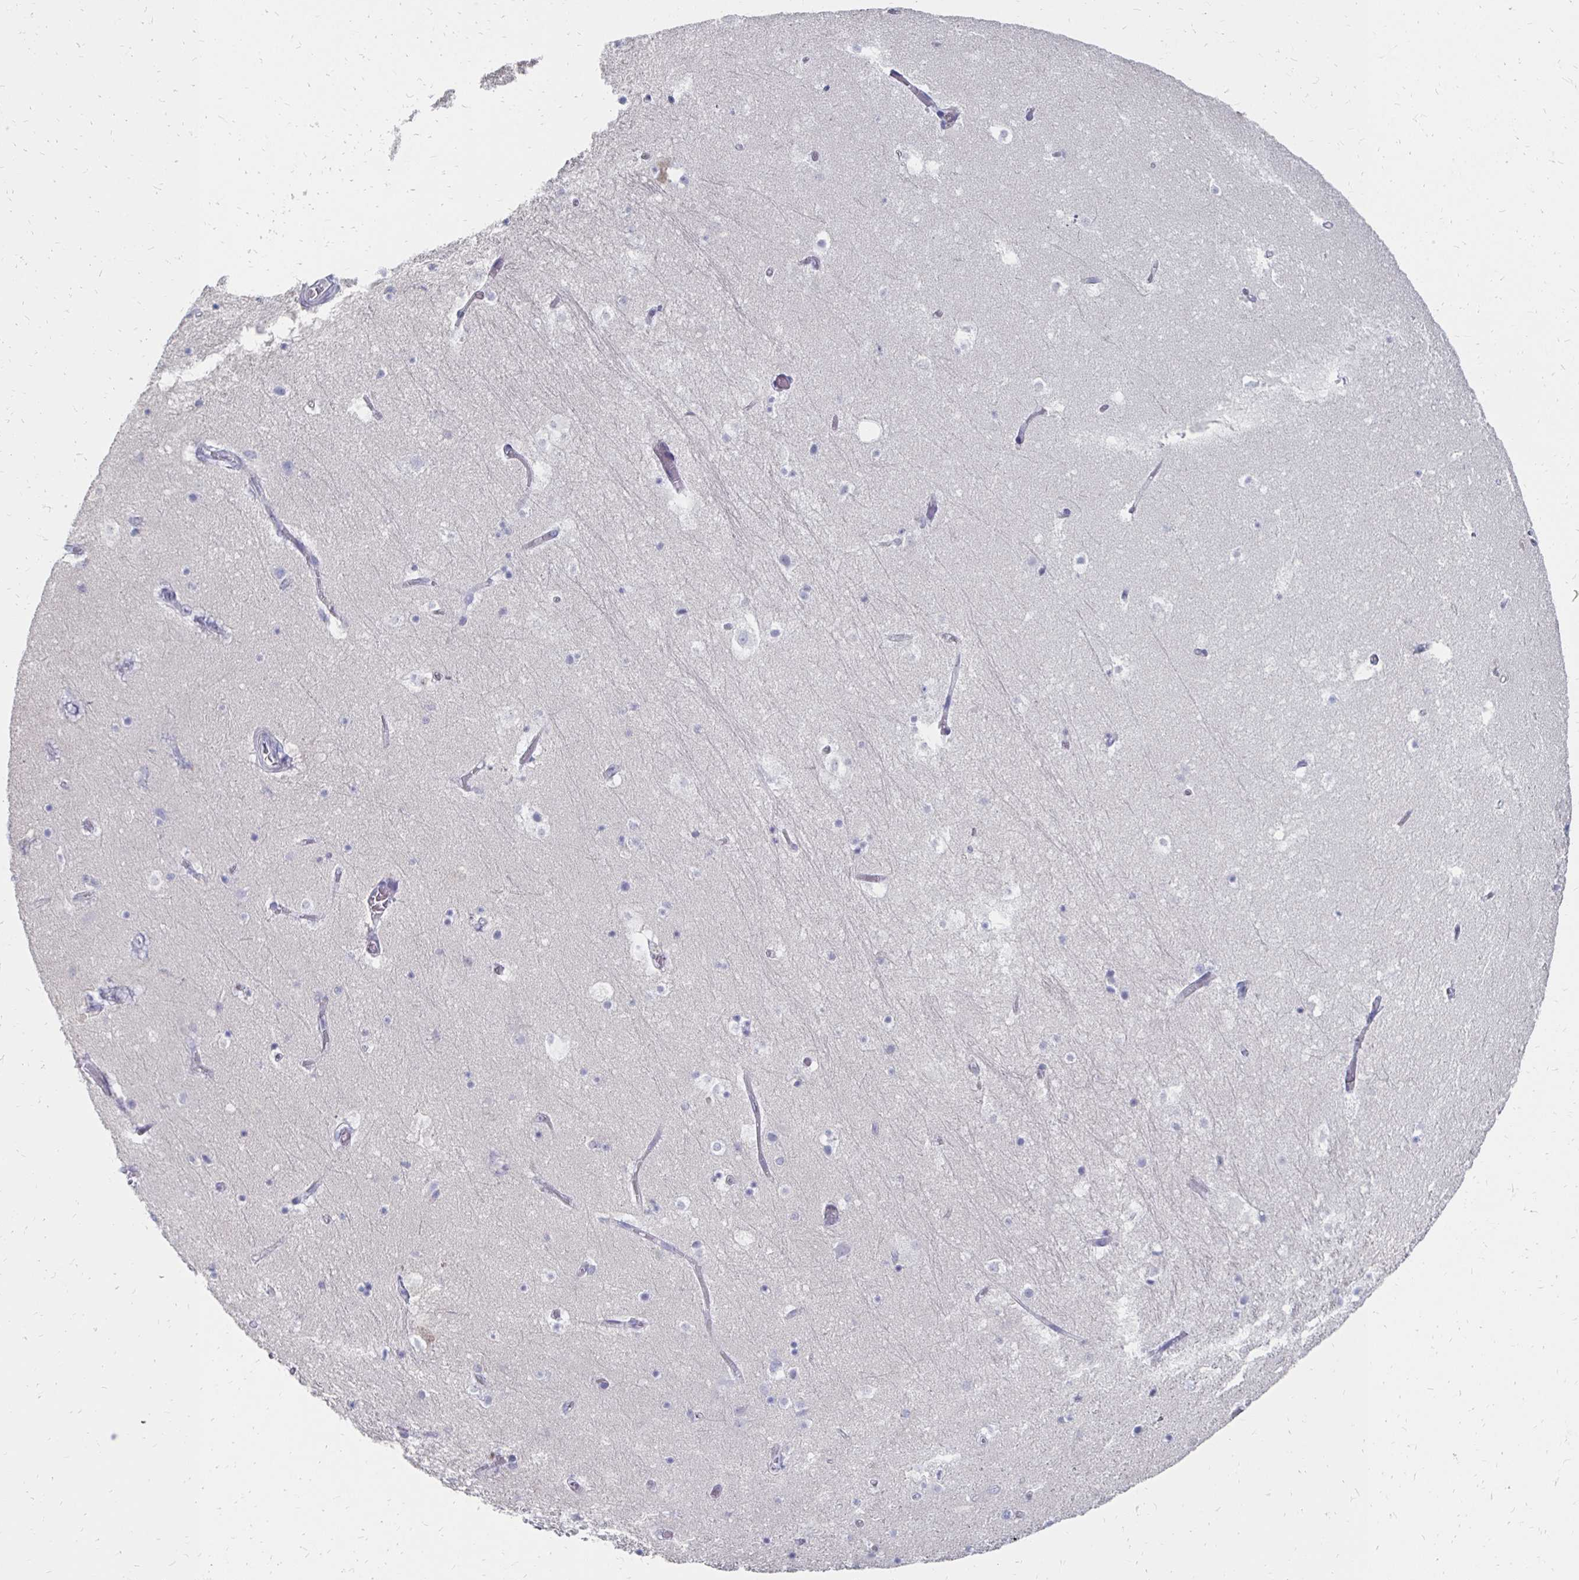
{"staining": {"intensity": "negative", "quantity": "none", "location": "none"}, "tissue": "hippocampus", "cell_type": "Glial cells", "image_type": "normal", "snomed": [{"axis": "morphology", "description": "Normal tissue, NOS"}, {"axis": "topography", "description": "Hippocampus"}], "caption": "IHC of normal human hippocampus exhibits no expression in glial cells.", "gene": "SYCP3", "patient": {"sex": "female", "age": 52}}